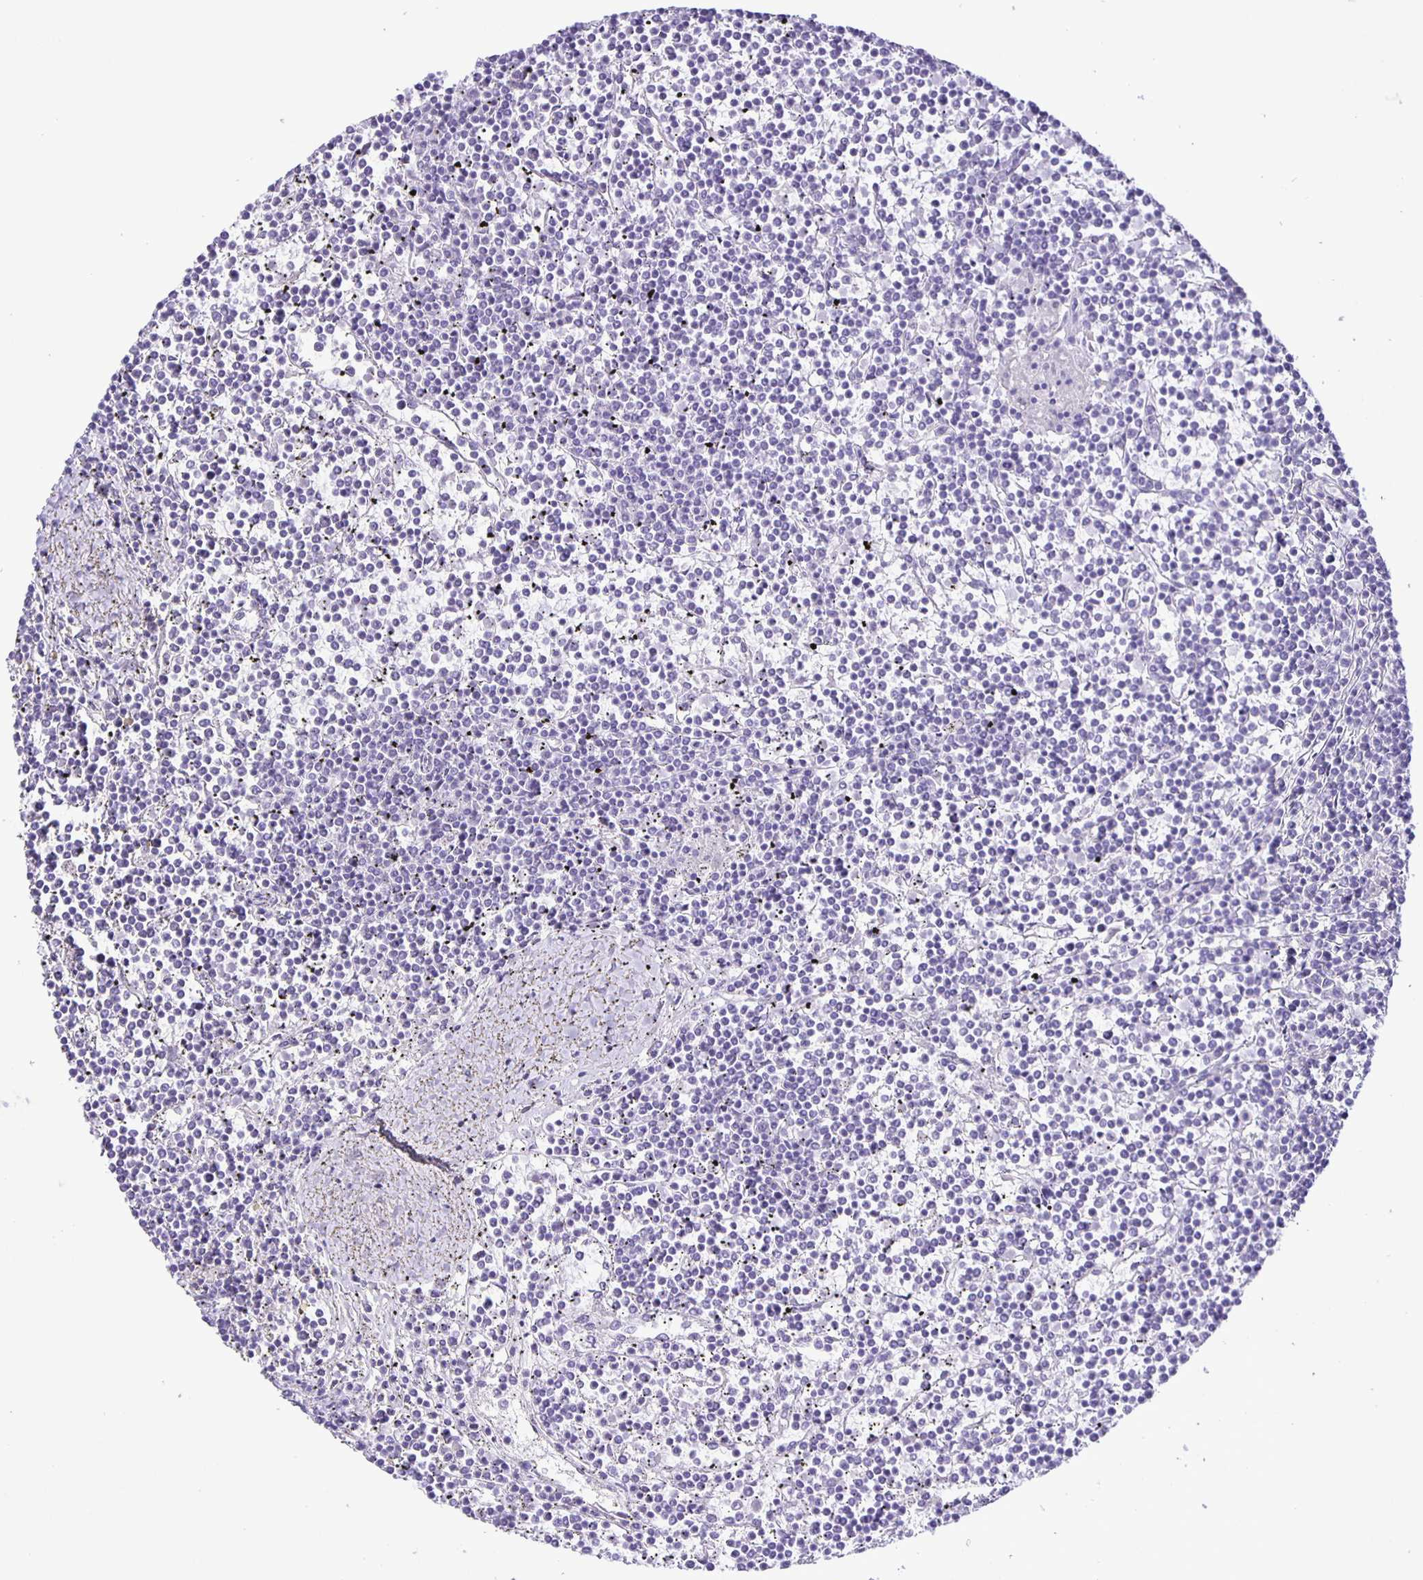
{"staining": {"intensity": "negative", "quantity": "none", "location": "none"}, "tissue": "lymphoma", "cell_type": "Tumor cells", "image_type": "cancer", "snomed": [{"axis": "morphology", "description": "Malignant lymphoma, non-Hodgkin's type, Low grade"}, {"axis": "topography", "description": "Spleen"}], "caption": "Immunohistochemistry (IHC) of malignant lymphoma, non-Hodgkin's type (low-grade) displays no staining in tumor cells. (Stains: DAB IHC with hematoxylin counter stain, Microscopy: brightfield microscopy at high magnification).", "gene": "EZHIP", "patient": {"sex": "female", "age": 19}}